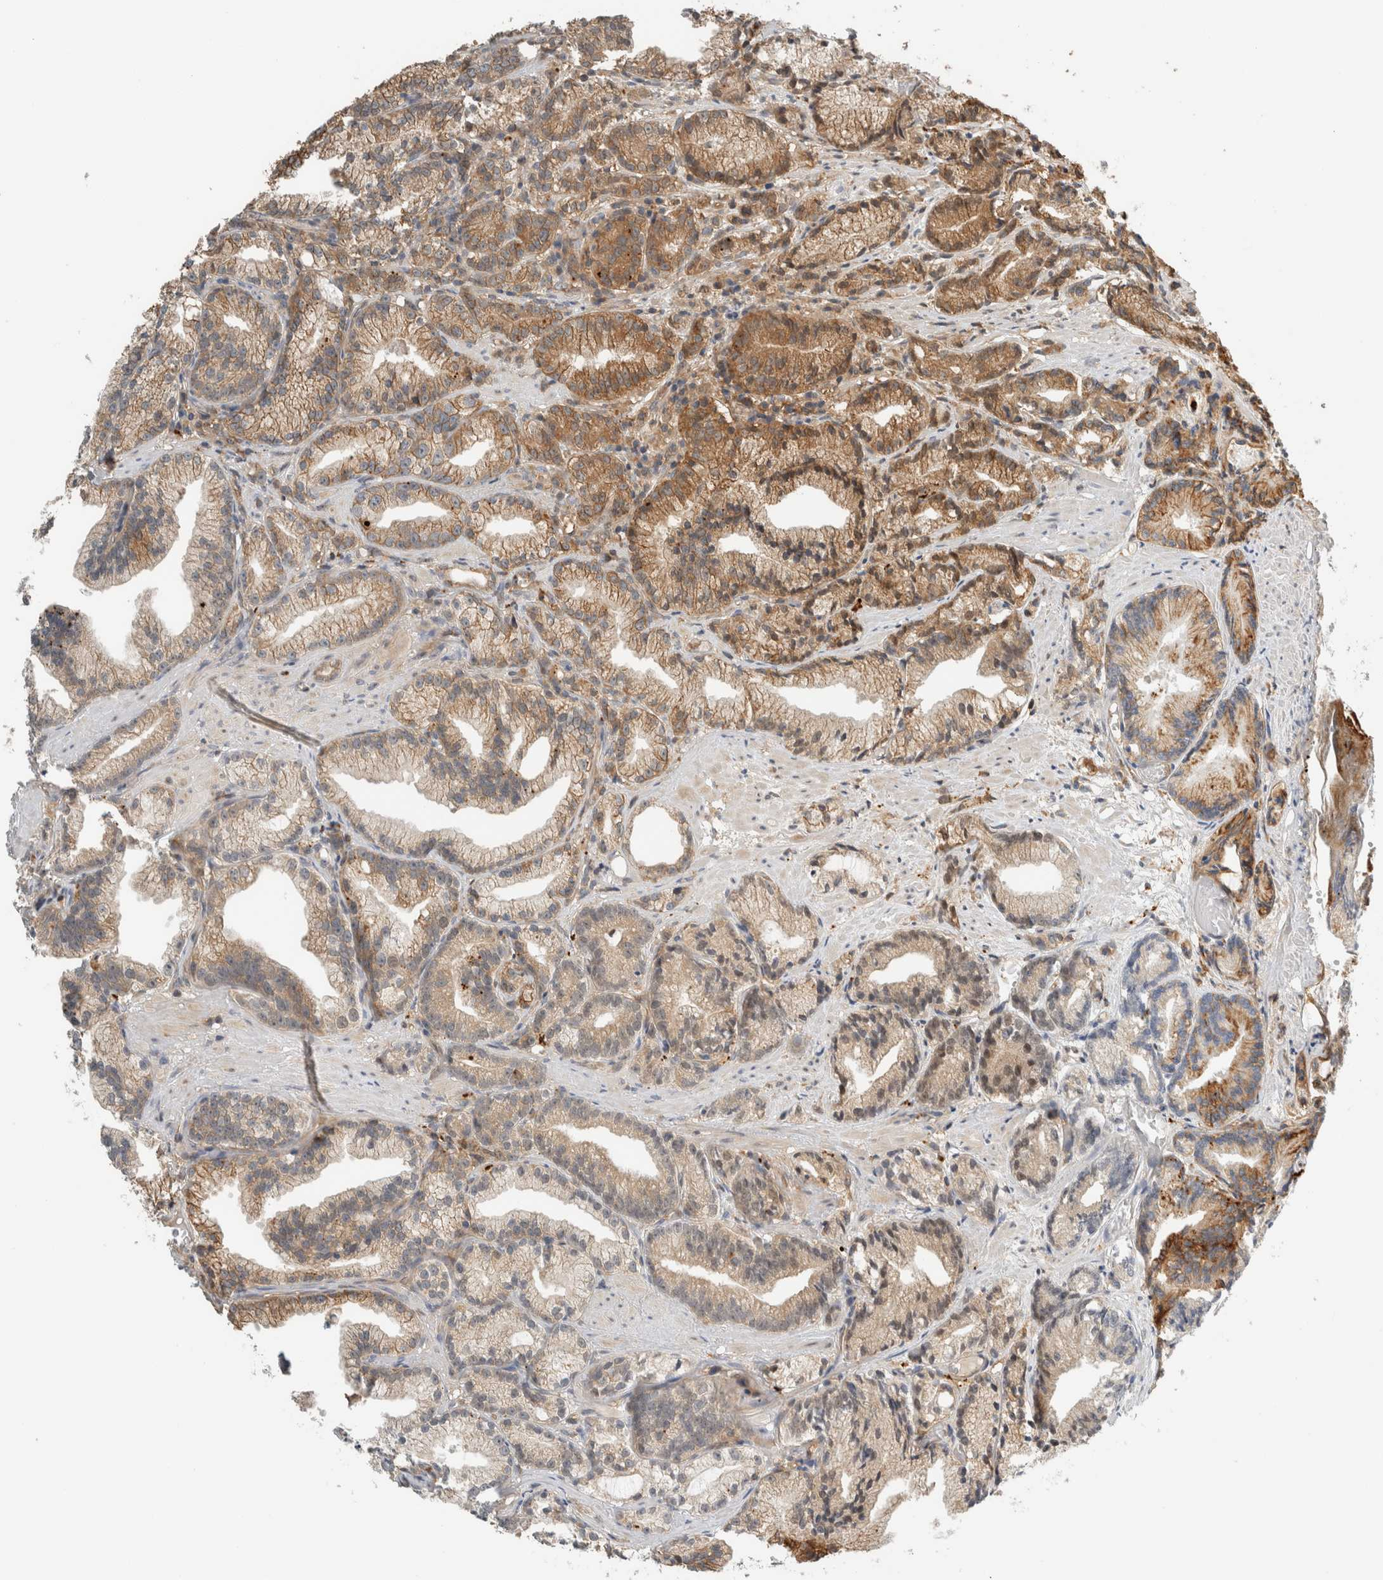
{"staining": {"intensity": "moderate", "quantity": "25%-75%", "location": "cytoplasmic/membranous"}, "tissue": "prostate cancer", "cell_type": "Tumor cells", "image_type": "cancer", "snomed": [{"axis": "morphology", "description": "Adenocarcinoma, Low grade"}, {"axis": "topography", "description": "Prostate"}], "caption": "Human prostate cancer stained with a brown dye shows moderate cytoplasmic/membranous positive staining in about 25%-75% of tumor cells.", "gene": "PFDN4", "patient": {"sex": "male", "age": 89}}